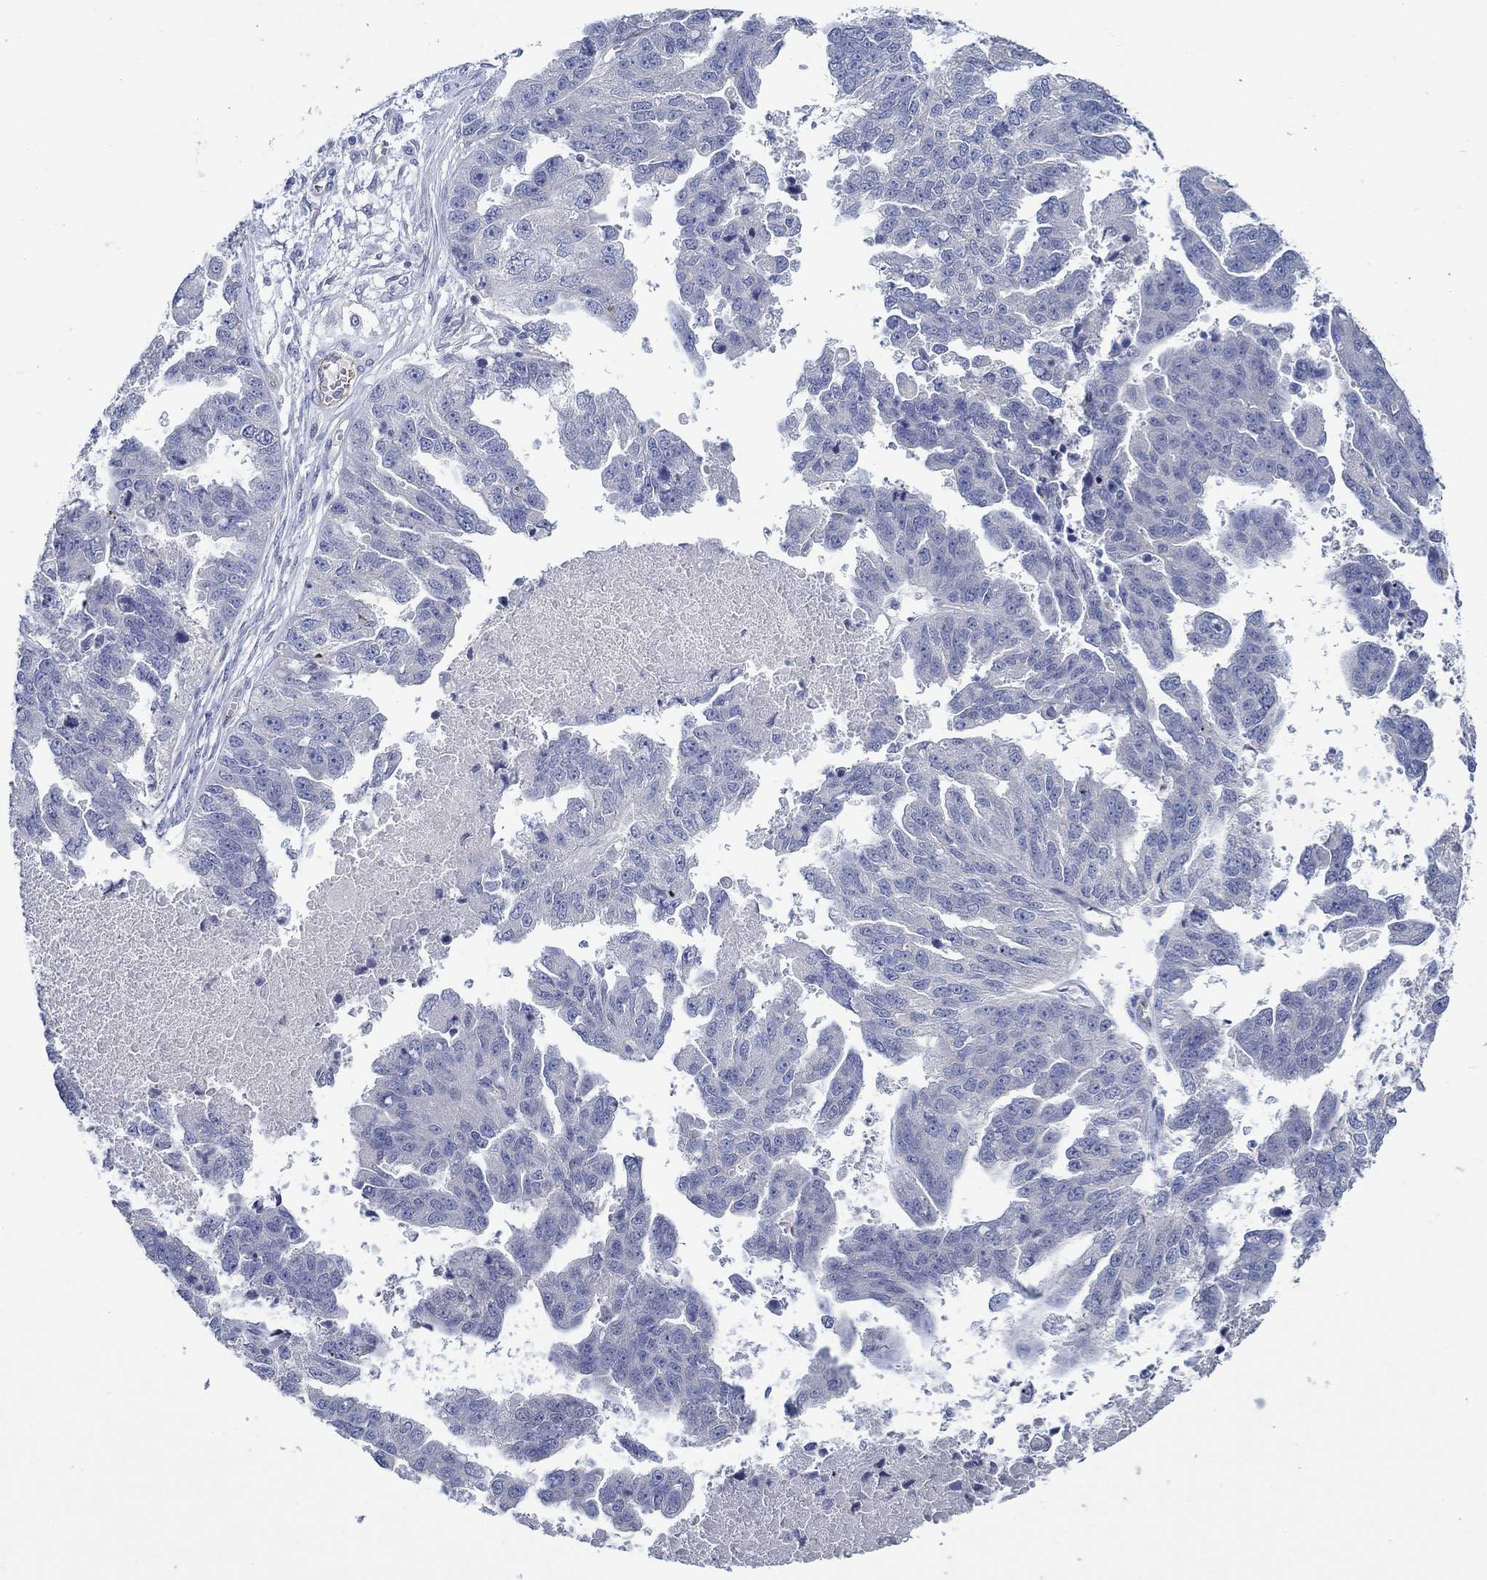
{"staining": {"intensity": "negative", "quantity": "none", "location": "none"}, "tissue": "ovarian cancer", "cell_type": "Tumor cells", "image_type": "cancer", "snomed": [{"axis": "morphology", "description": "Cystadenocarcinoma, serous, NOS"}, {"axis": "topography", "description": "Ovary"}], "caption": "This is a micrograph of immunohistochemistry (IHC) staining of ovarian cancer (serous cystadenocarcinoma), which shows no positivity in tumor cells. (Immunohistochemistry, brightfield microscopy, high magnification).", "gene": "GJA5", "patient": {"sex": "female", "age": 58}}